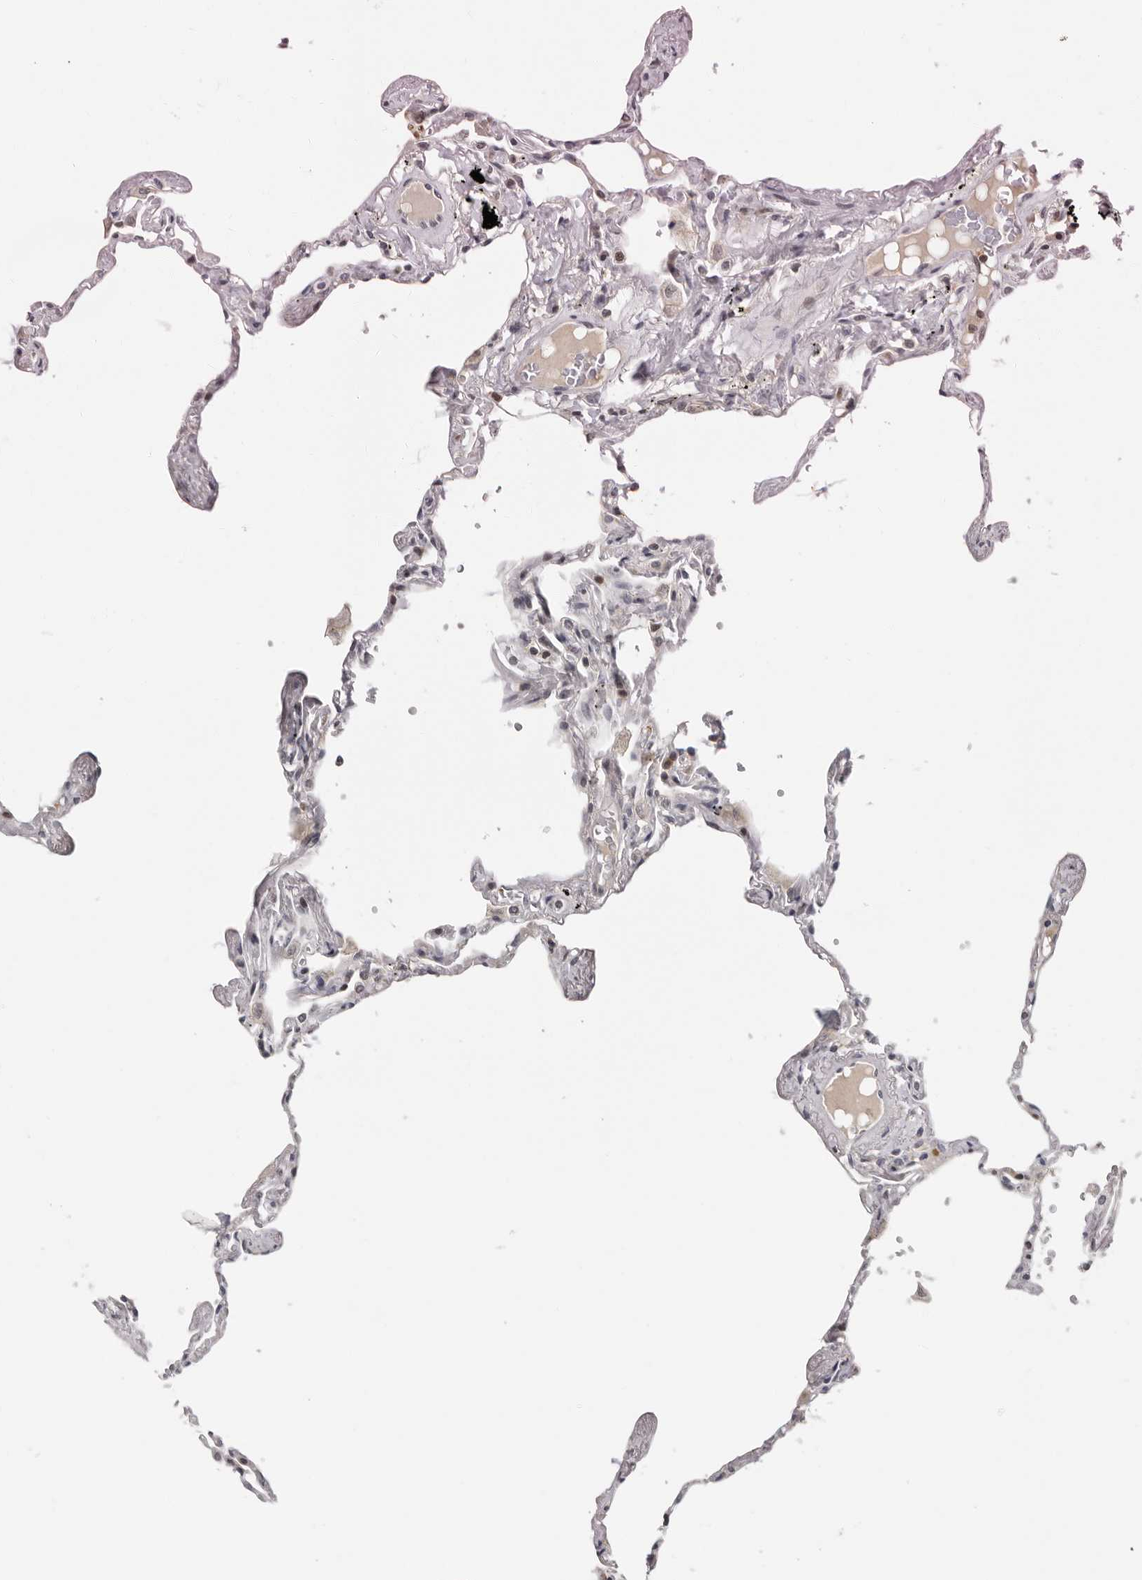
{"staining": {"intensity": "negative", "quantity": "none", "location": "none"}, "tissue": "lung", "cell_type": "Alveolar cells", "image_type": "normal", "snomed": [{"axis": "morphology", "description": "Normal tissue, NOS"}, {"axis": "topography", "description": "Lung"}], "caption": "DAB immunohistochemical staining of benign human lung exhibits no significant positivity in alveolar cells.", "gene": "KIF2B", "patient": {"sex": "female", "age": 67}}